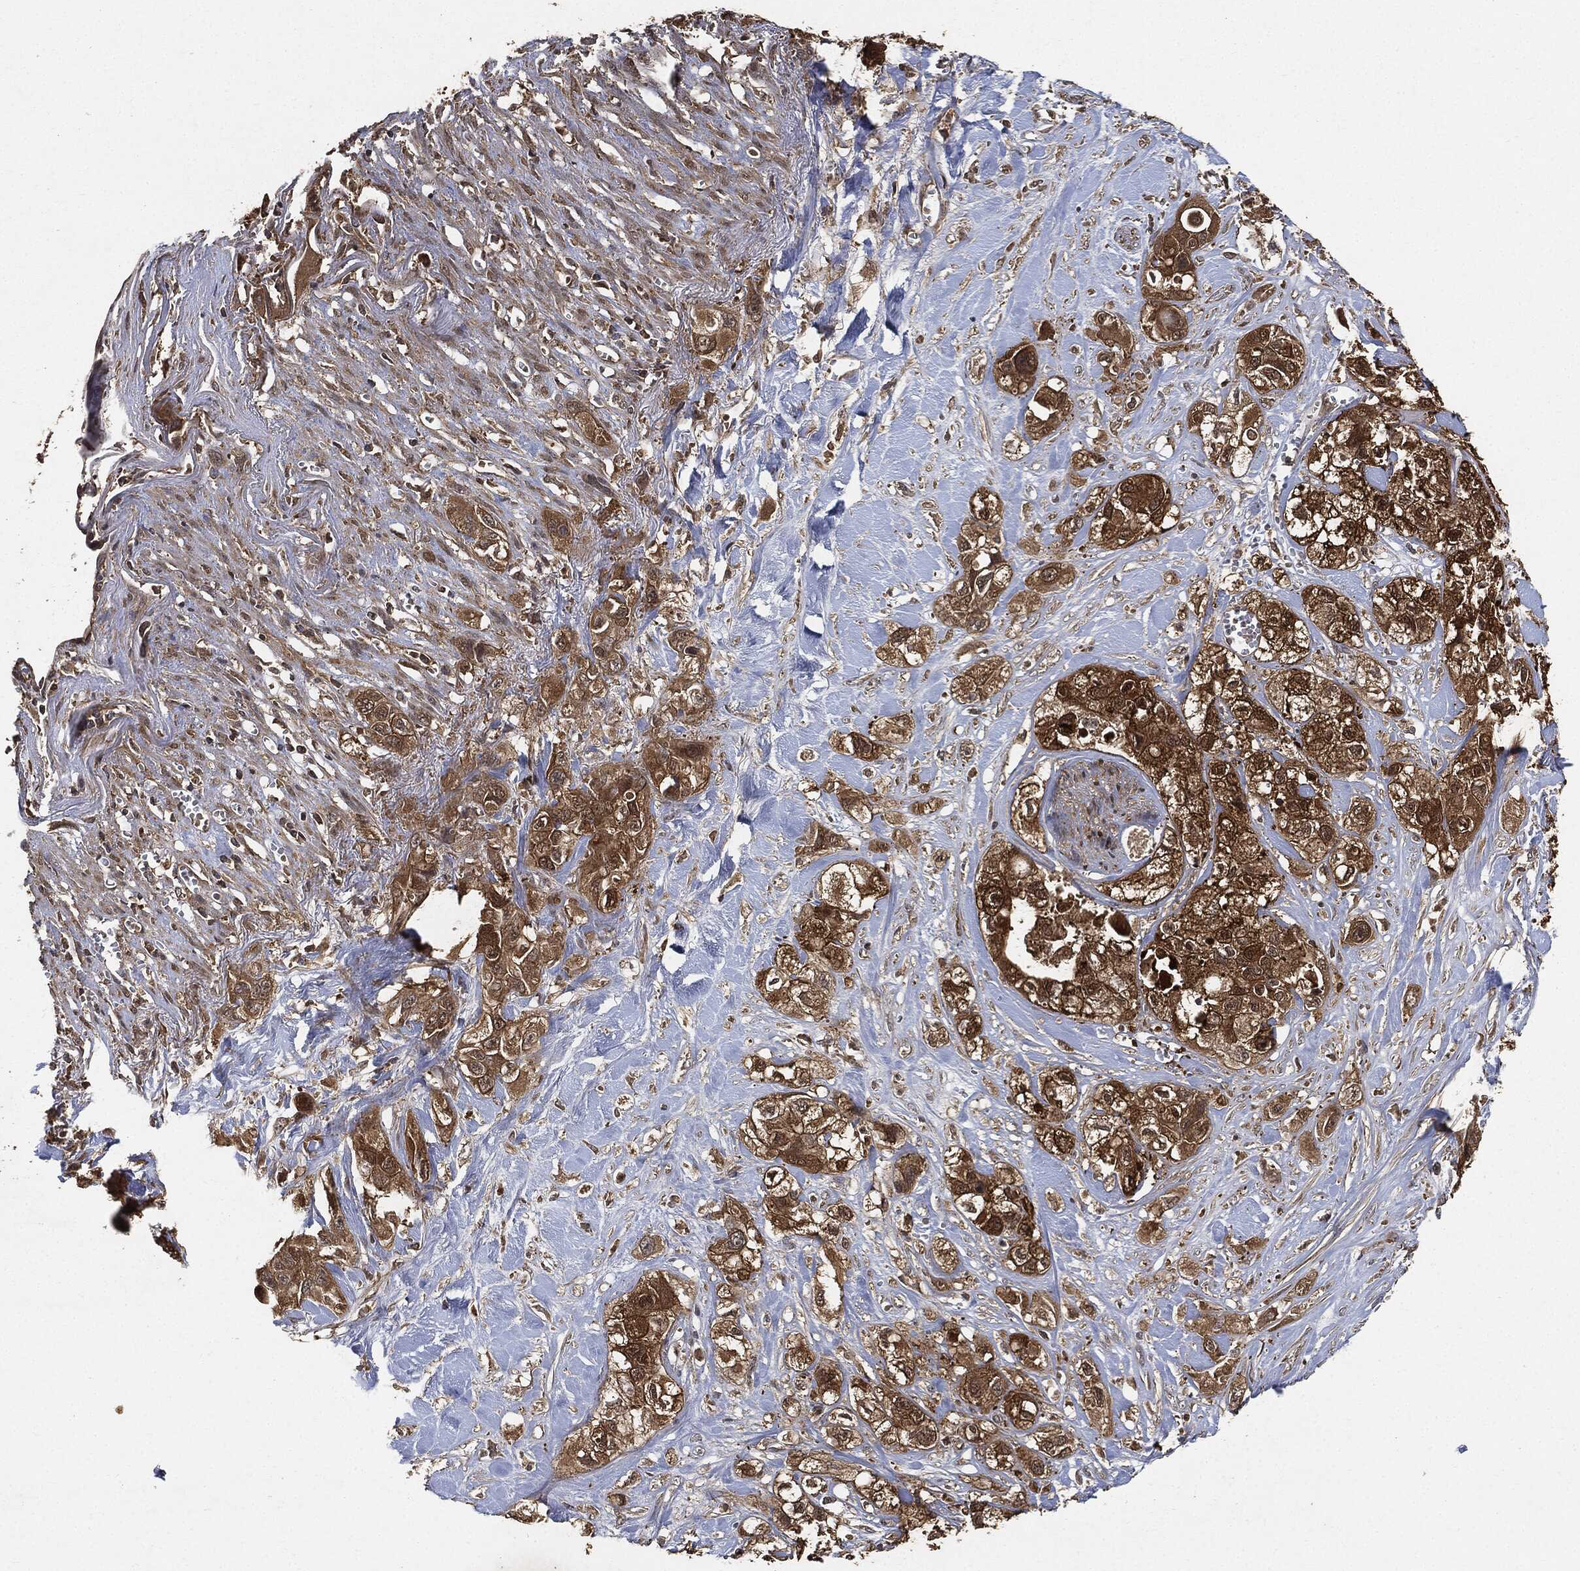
{"staining": {"intensity": "strong", "quantity": ">75%", "location": "cytoplasmic/membranous"}, "tissue": "pancreatic cancer", "cell_type": "Tumor cells", "image_type": "cancer", "snomed": [{"axis": "morphology", "description": "Adenocarcinoma, NOS"}, {"axis": "topography", "description": "Pancreas"}], "caption": "Immunohistochemical staining of pancreatic cancer (adenocarcinoma) demonstrates high levels of strong cytoplasmic/membranous protein expression in about >75% of tumor cells.", "gene": "BRAF", "patient": {"sex": "male", "age": 72}}